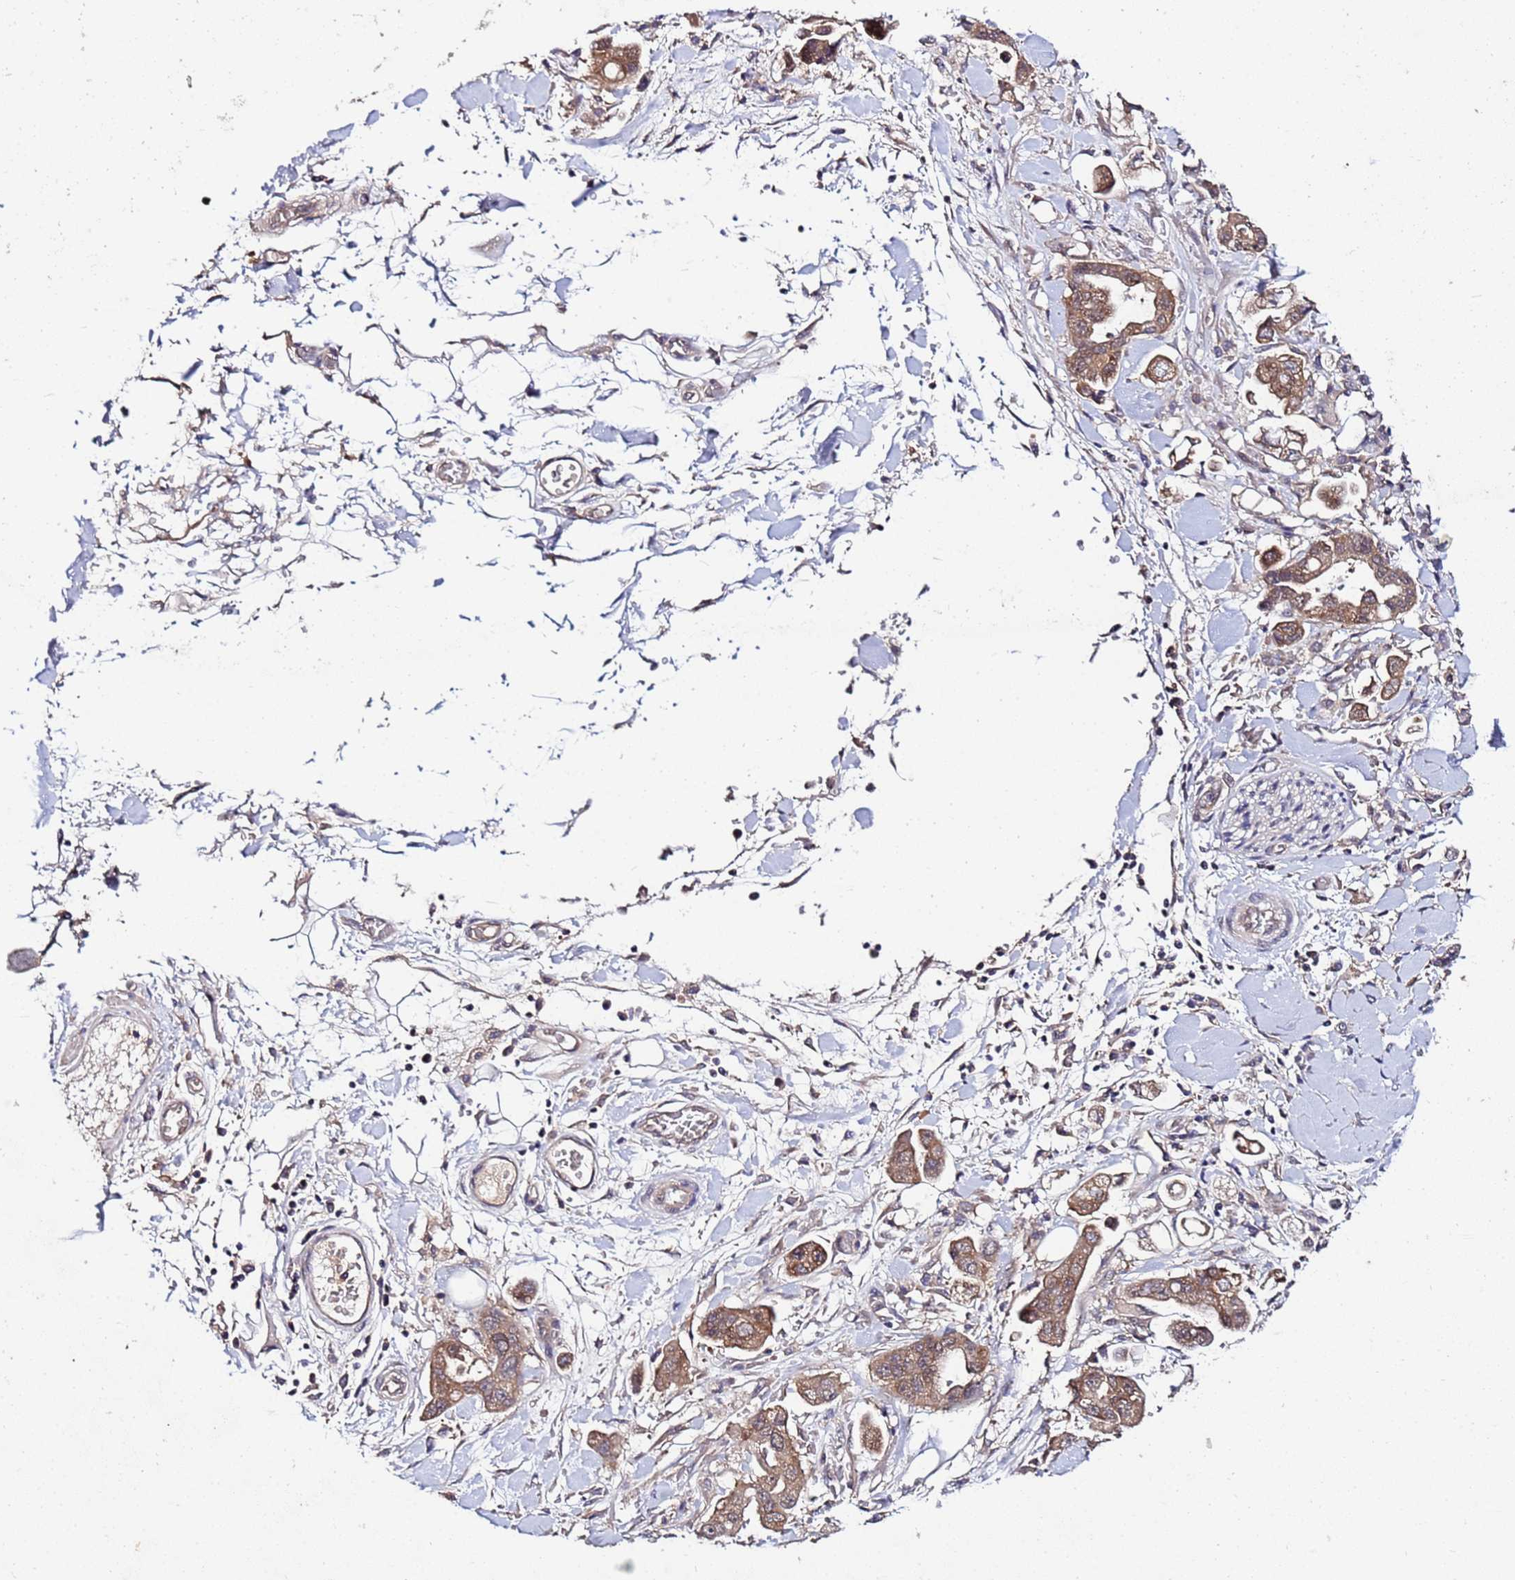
{"staining": {"intensity": "moderate", "quantity": ">75%", "location": "cytoplasmic/membranous"}, "tissue": "stomach cancer", "cell_type": "Tumor cells", "image_type": "cancer", "snomed": [{"axis": "morphology", "description": "Adenocarcinoma, NOS"}, {"axis": "topography", "description": "Stomach"}], "caption": "High-magnification brightfield microscopy of stomach adenocarcinoma stained with DAB (3,3'-diaminobenzidine) (brown) and counterstained with hematoxylin (blue). tumor cells exhibit moderate cytoplasmic/membranous positivity is present in approximately>75% of cells.", "gene": "GSPT2", "patient": {"sex": "male", "age": 62}}